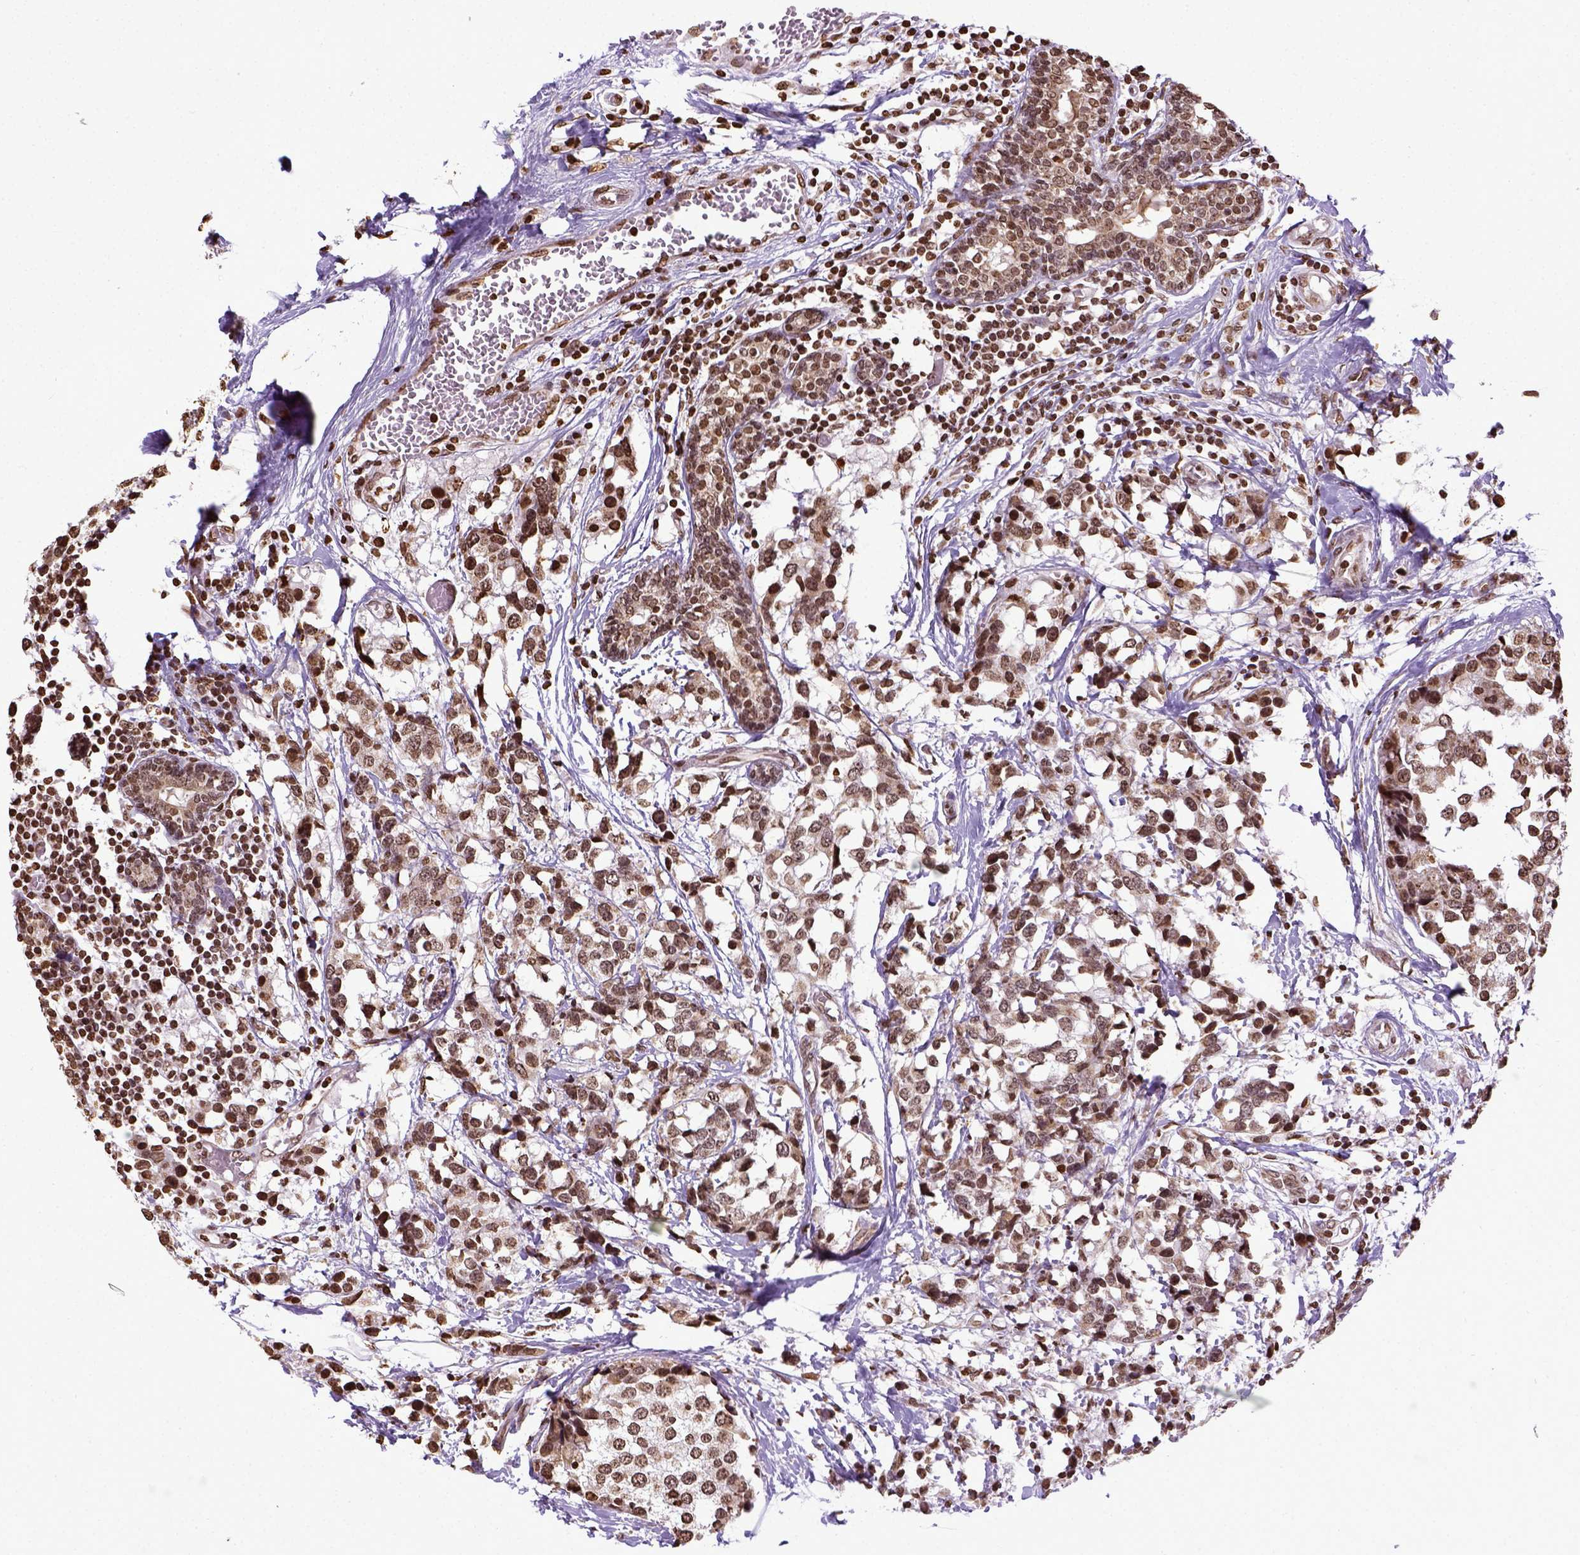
{"staining": {"intensity": "moderate", "quantity": ">75%", "location": "nuclear"}, "tissue": "breast cancer", "cell_type": "Tumor cells", "image_type": "cancer", "snomed": [{"axis": "morphology", "description": "Lobular carcinoma"}, {"axis": "topography", "description": "Breast"}], "caption": "An IHC micrograph of tumor tissue is shown. Protein staining in brown highlights moderate nuclear positivity in breast lobular carcinoma within tumor cells. (Stains: DAB in brown, nuclei in blue, Microscopy: brightfield microscopy at high magnification).", "gene": "ZNF75D", "patient": {"sex": "female", "age": 59}}